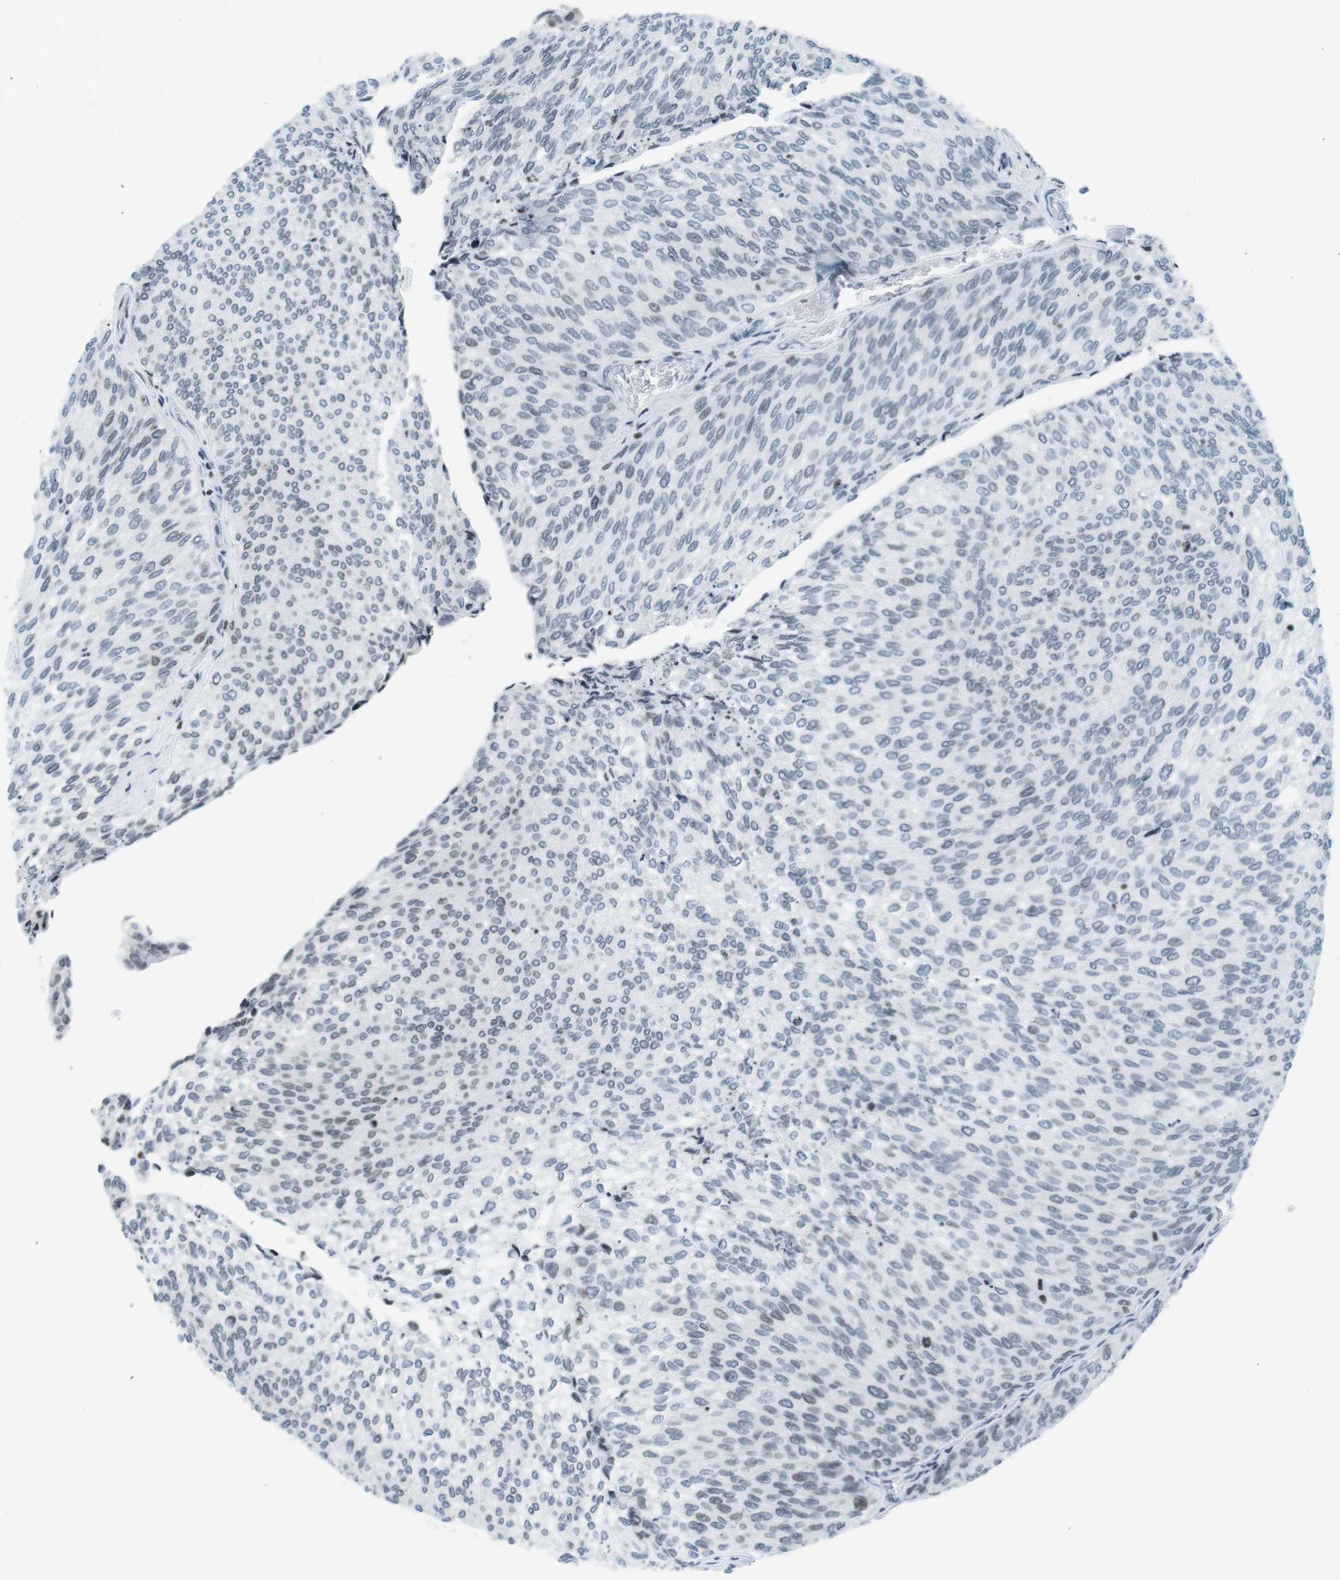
{"staining": {"intensity": "negative", "quantity": "none", "location": "none"}, "tissue": "urothelial cancer", "cell_type": "Tumor cells", "image_type": "cancer", "snomed": [{"axis": "morphology", "description": "Urothelial carcinoma, Low grade"}, {"axis": "topography", "description": "Urinary bladder"}], "caption": "Urothelial carcinoma (low-grade) was stained to show a protein in brown. There is no significant staining in tumor cells.", "gene": "E2F2", "patient": {"sex": "female", "age": 79}}